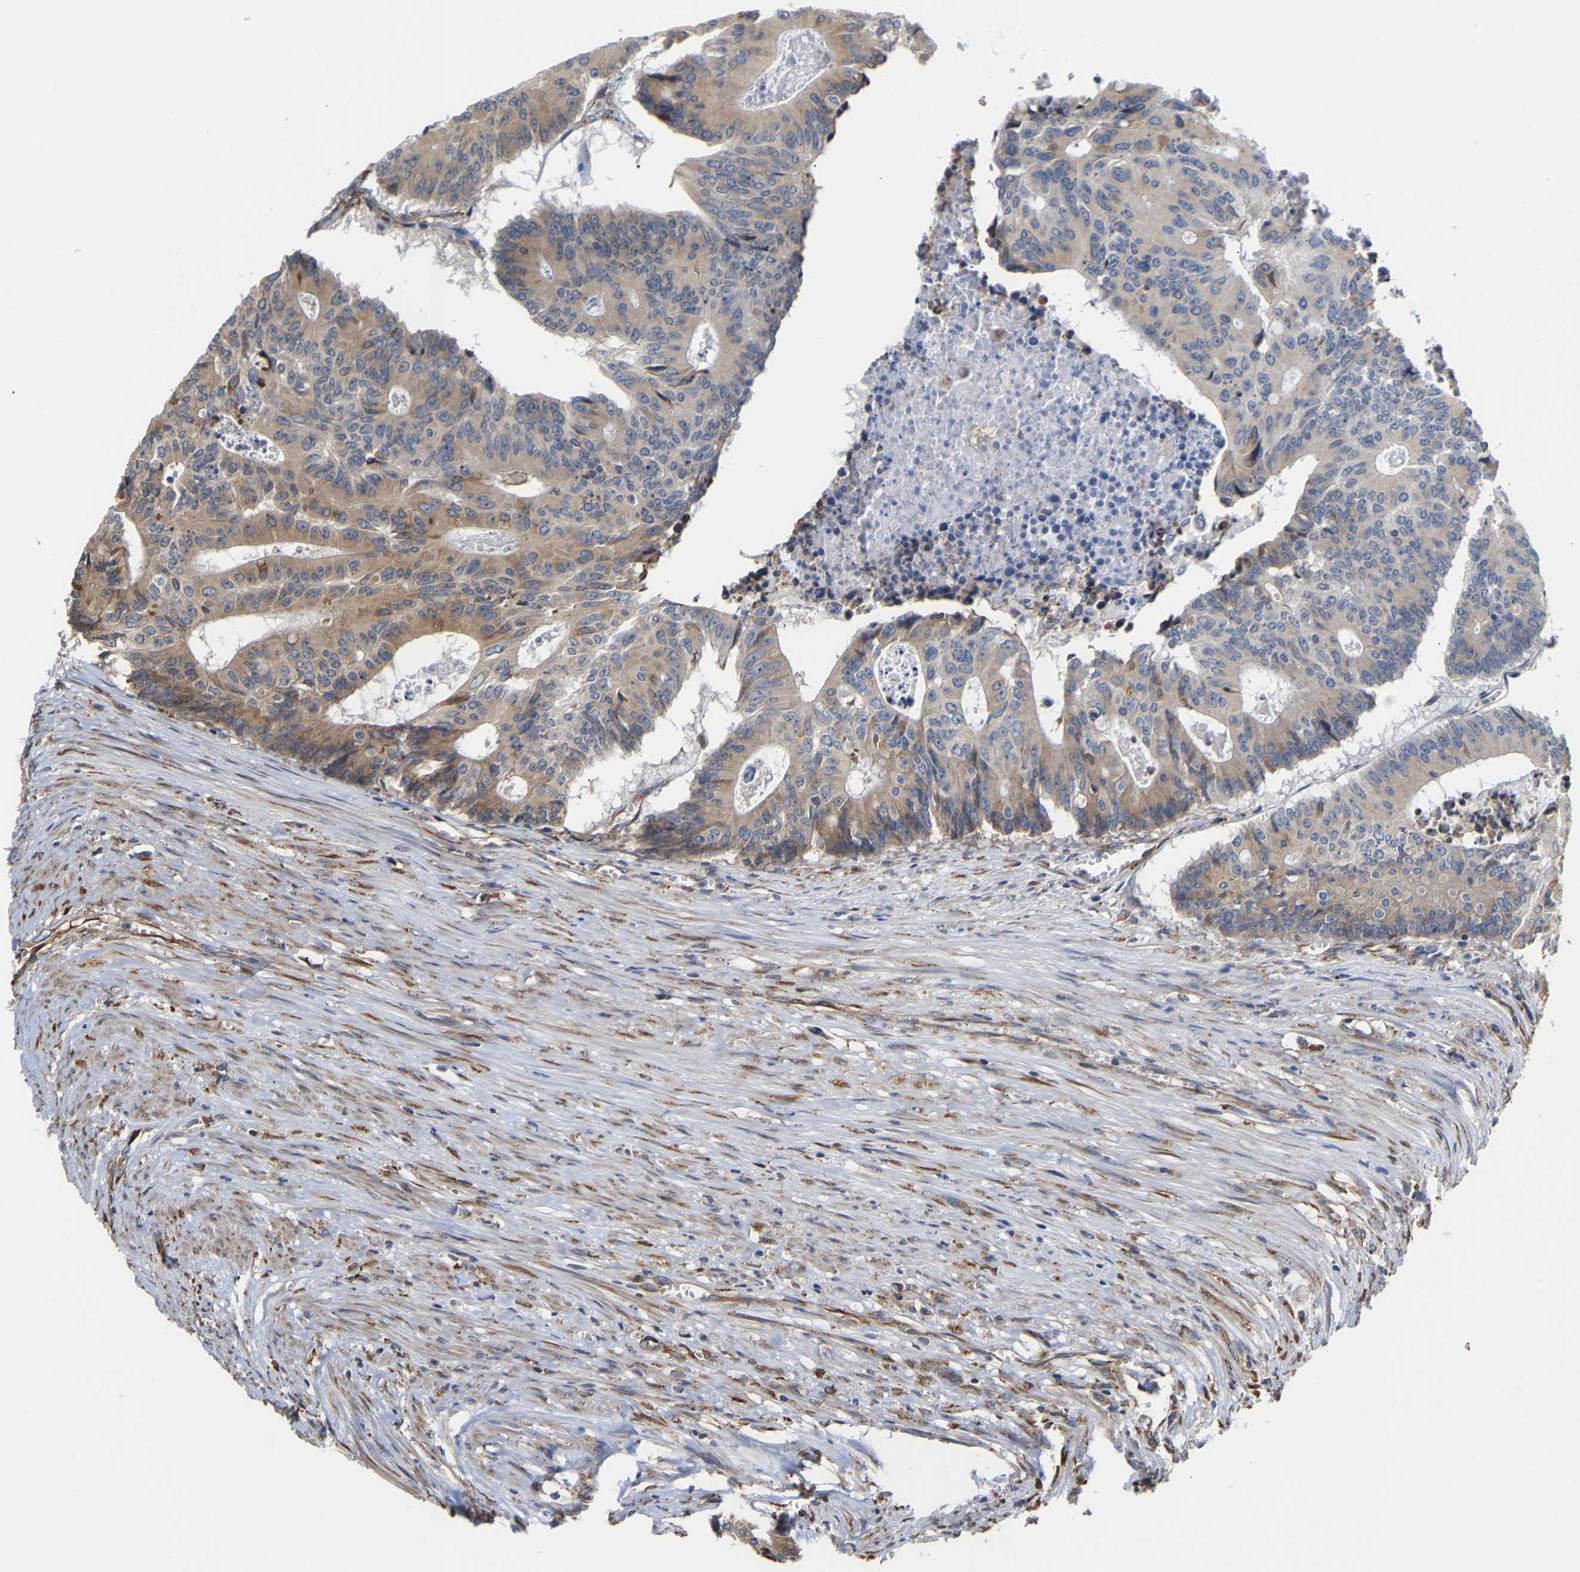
{"staining": {"intensity": "moderate", "quantity": "25%-75%", "location": "cytoplasmic/membranous"}, "tissue": "colorectal cancer", "cell_type": "Tumor cells", "image_type": "cancer", "snomed": [{"axis": "morphology", "description": "Adenocarcinoma, NOS"}, {"axis": "topography", "description": "Colon"}], "caption": "A high-resolution micrograph shows IHC staining of colorectal cancer (adenocarcinoma), which demonstrates moderate cytoplasmic/membranous positivity in about 25%-75% of tumor cells. (brown staining indicates protein expression, while blue staining denotes nuclei).", "gene": "ARAP1", "patient": {"sex": "male", "age": 87}}